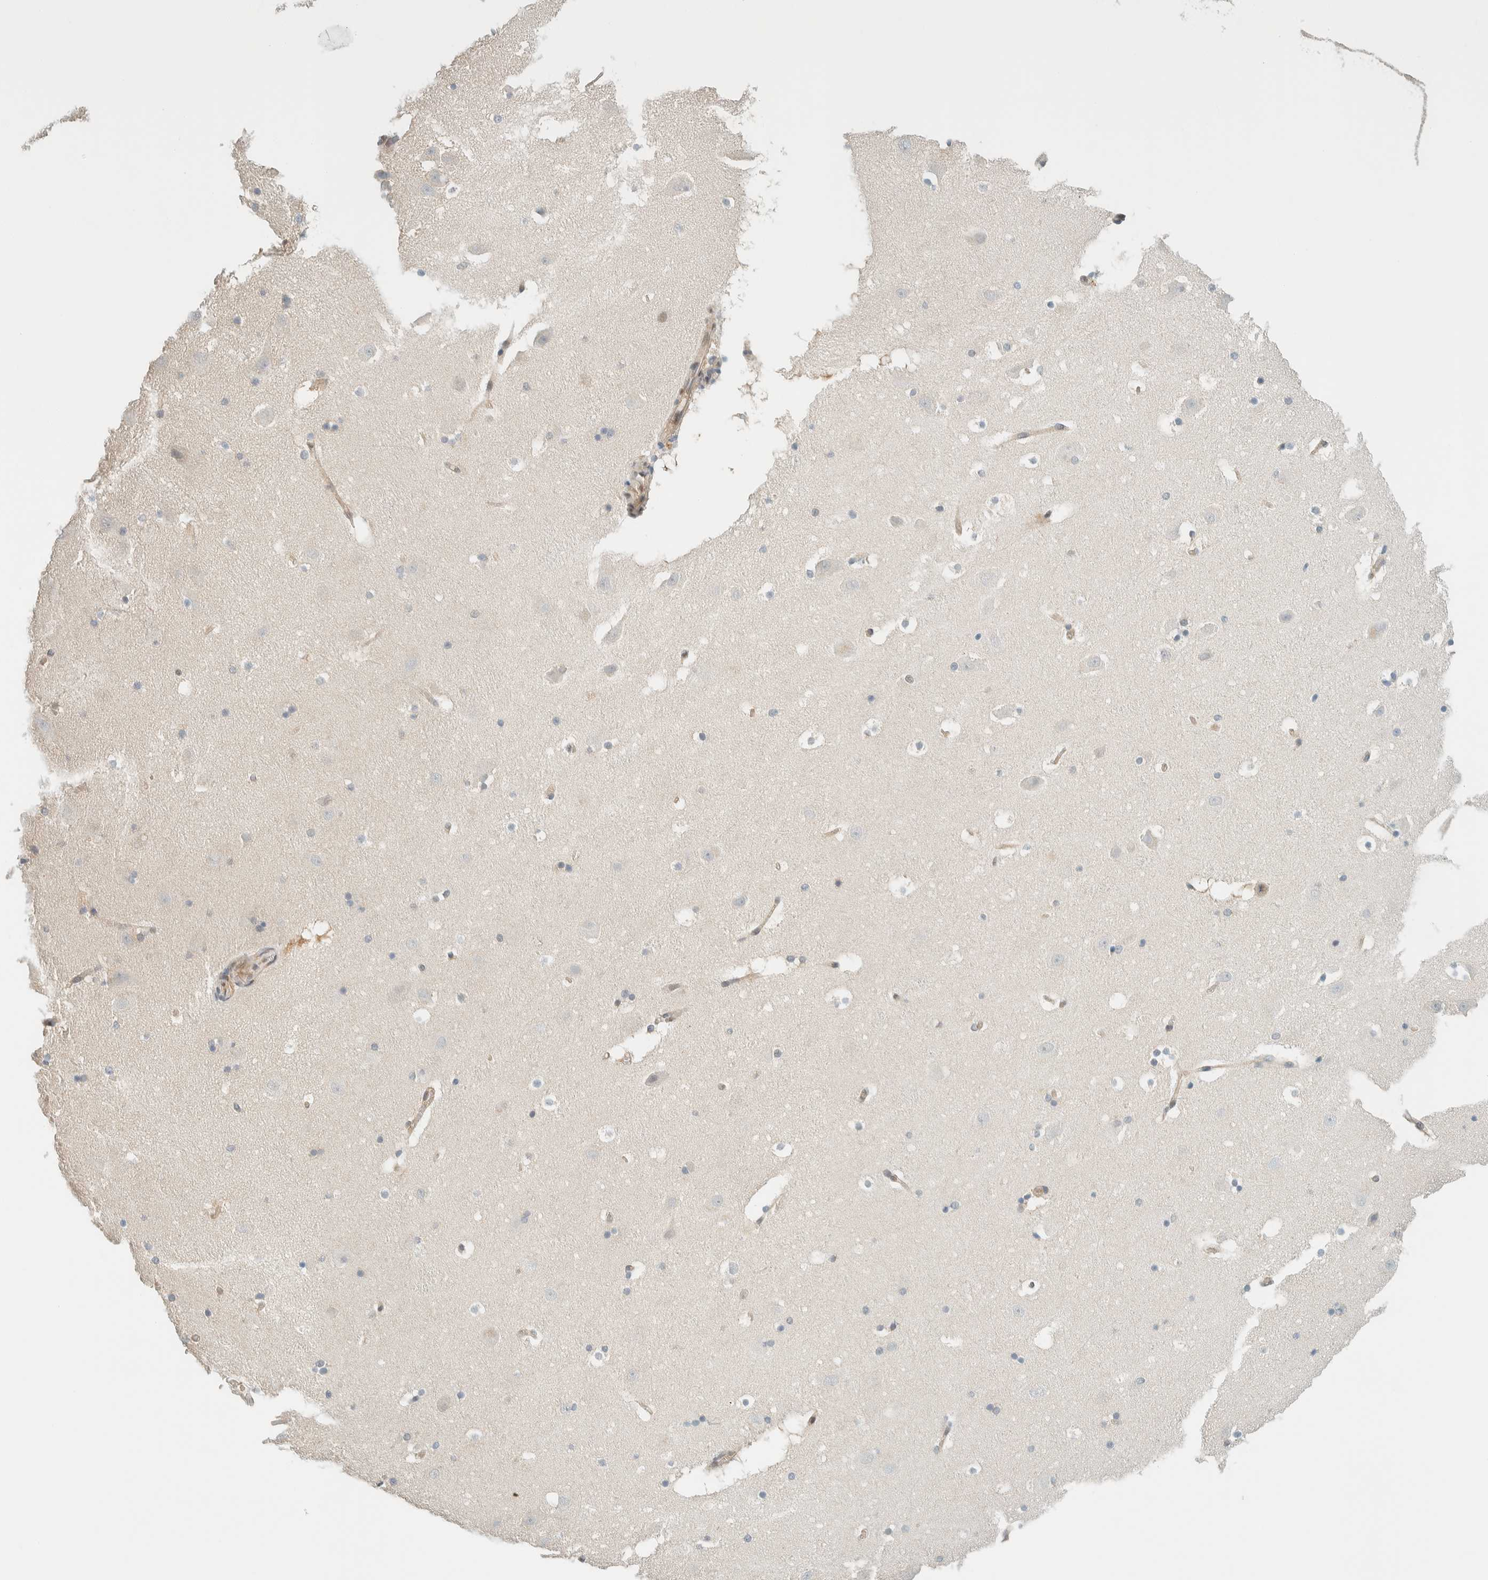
{"staining": {"intensity": "negative", "quantity": "none", "location": "none"}, "tissue": "hippocampus", "cell_type": "Glial cells", "image_type": "normal", "snomed": [{"axis": "morphology", "description": "Normal tissue, NOS"}, {"axis": "topography", "description": "Hippocampus"}], "caption": "Immunohistochemistry of benign human hippocampus displays no staining in glial cells. (DAB immunohistochemistry (IHC) with hematoxylin counter stain).", "gene": "TSTD2", "patient": {"sex": "male", "age": 45}}